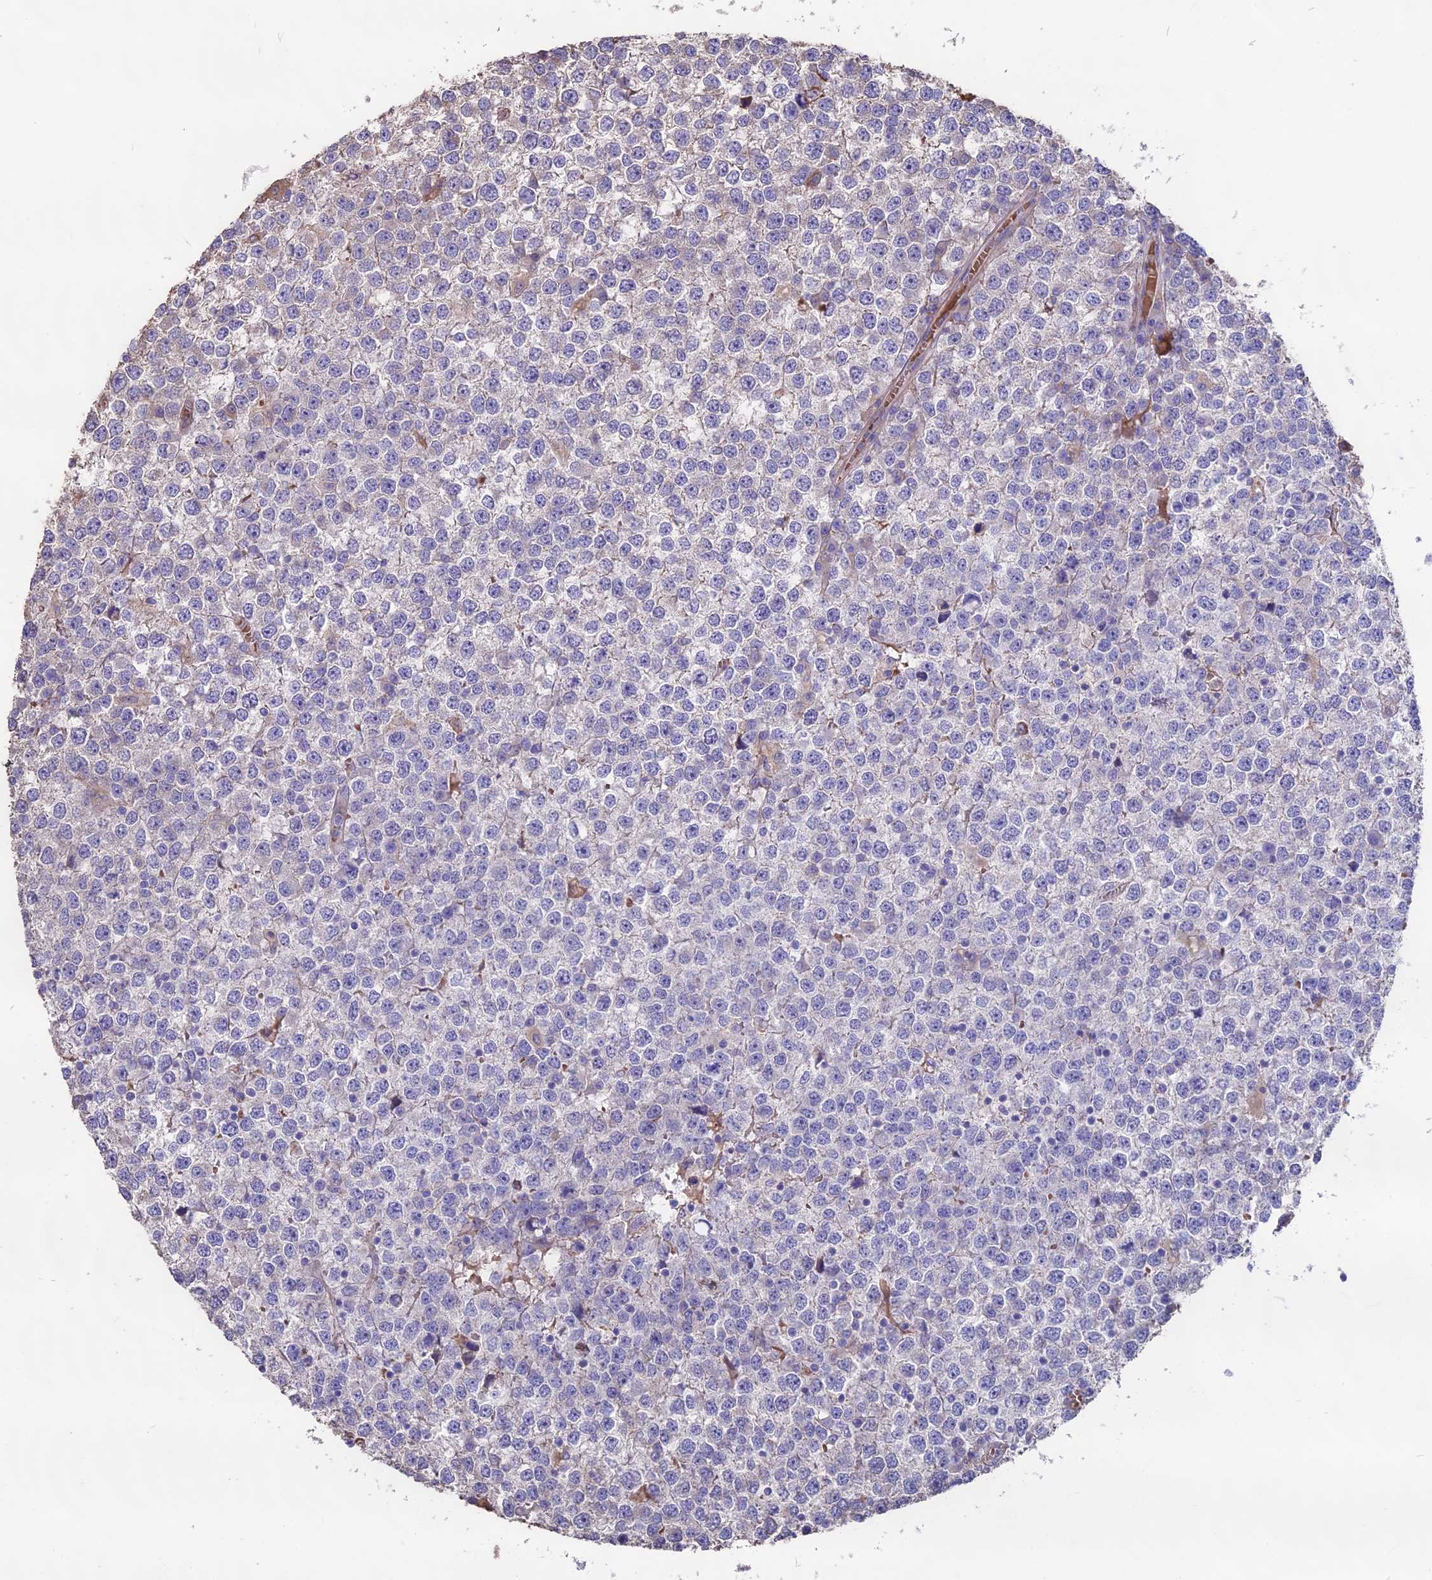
{"staining": {"intensity": "weak", "quantity": "<25%", "location": "cytoplasmic/membranous"}, "tissue": "testis cancer", "cell_type": "Tumor cells", "image_type": "cancer", "snomed": [{"axis": "morphology", "description": "Seminoma, NOS"}, {"axis": "topography", "description": "Testis"}], "caption": "Immunohistochemical staining of human testis seminoma shows no significant positivity in tumor cells.", "gene": "SEH1L", "patient": {"sex": "male", "age": 65}}